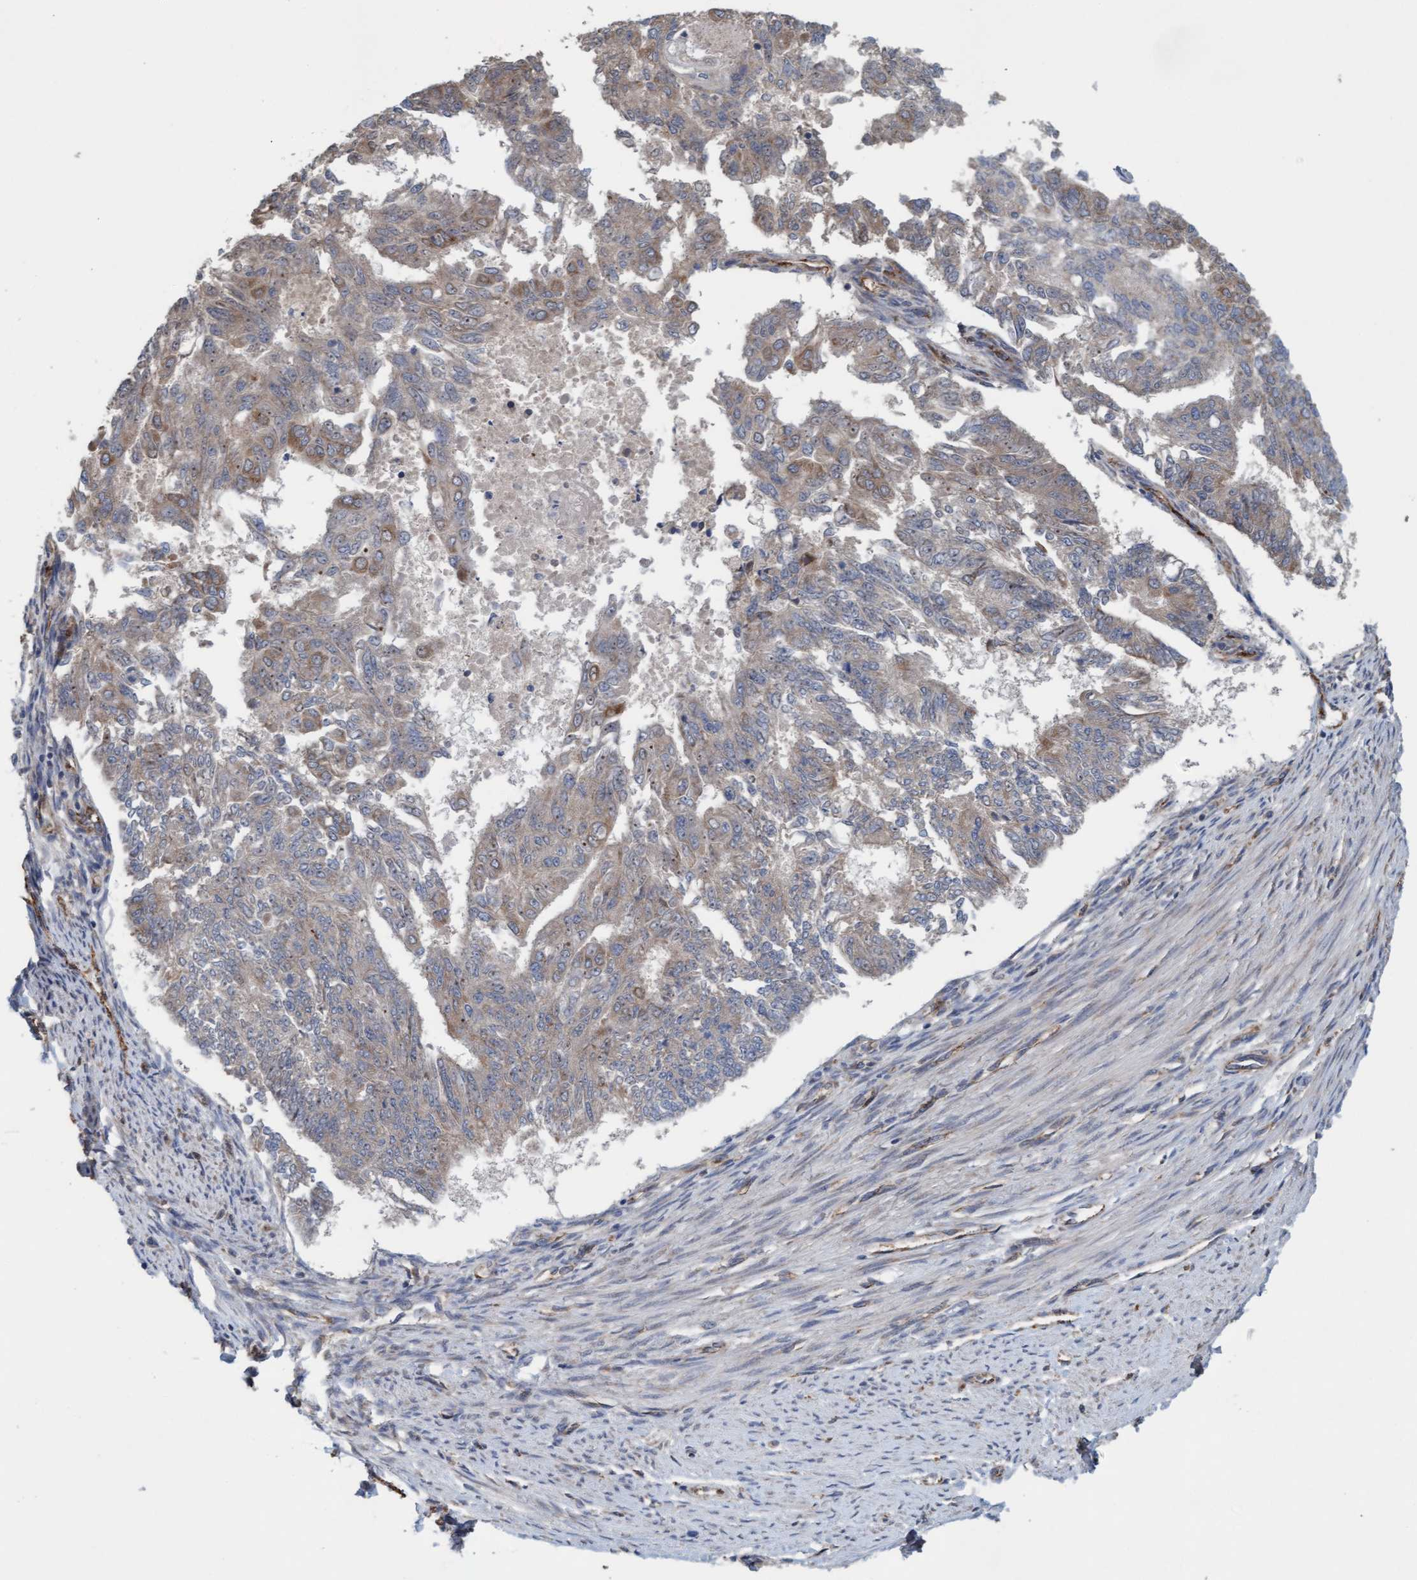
{"staining": {"intensity": "weak", "quantity": "25%-75%", "location": "cytoplasmic/membranous"}, "tissue": "endometrial cancer", "cell_type": "Tumor cells", "image_type": "cancer", "snomed": [{"axis": "morphology", "description": "Adenocarcinoma, NOS"}, {"axis": "topography", "description": "Endometrium"}], "caption": "The histopathology image exhibits a brown stain indicating the presence of a protein in the cytoplasmic/membranous of tumor cells in endometrial cancer.", "gene": "ZNF566", "patient": {"sex": "female", "age": 32}}